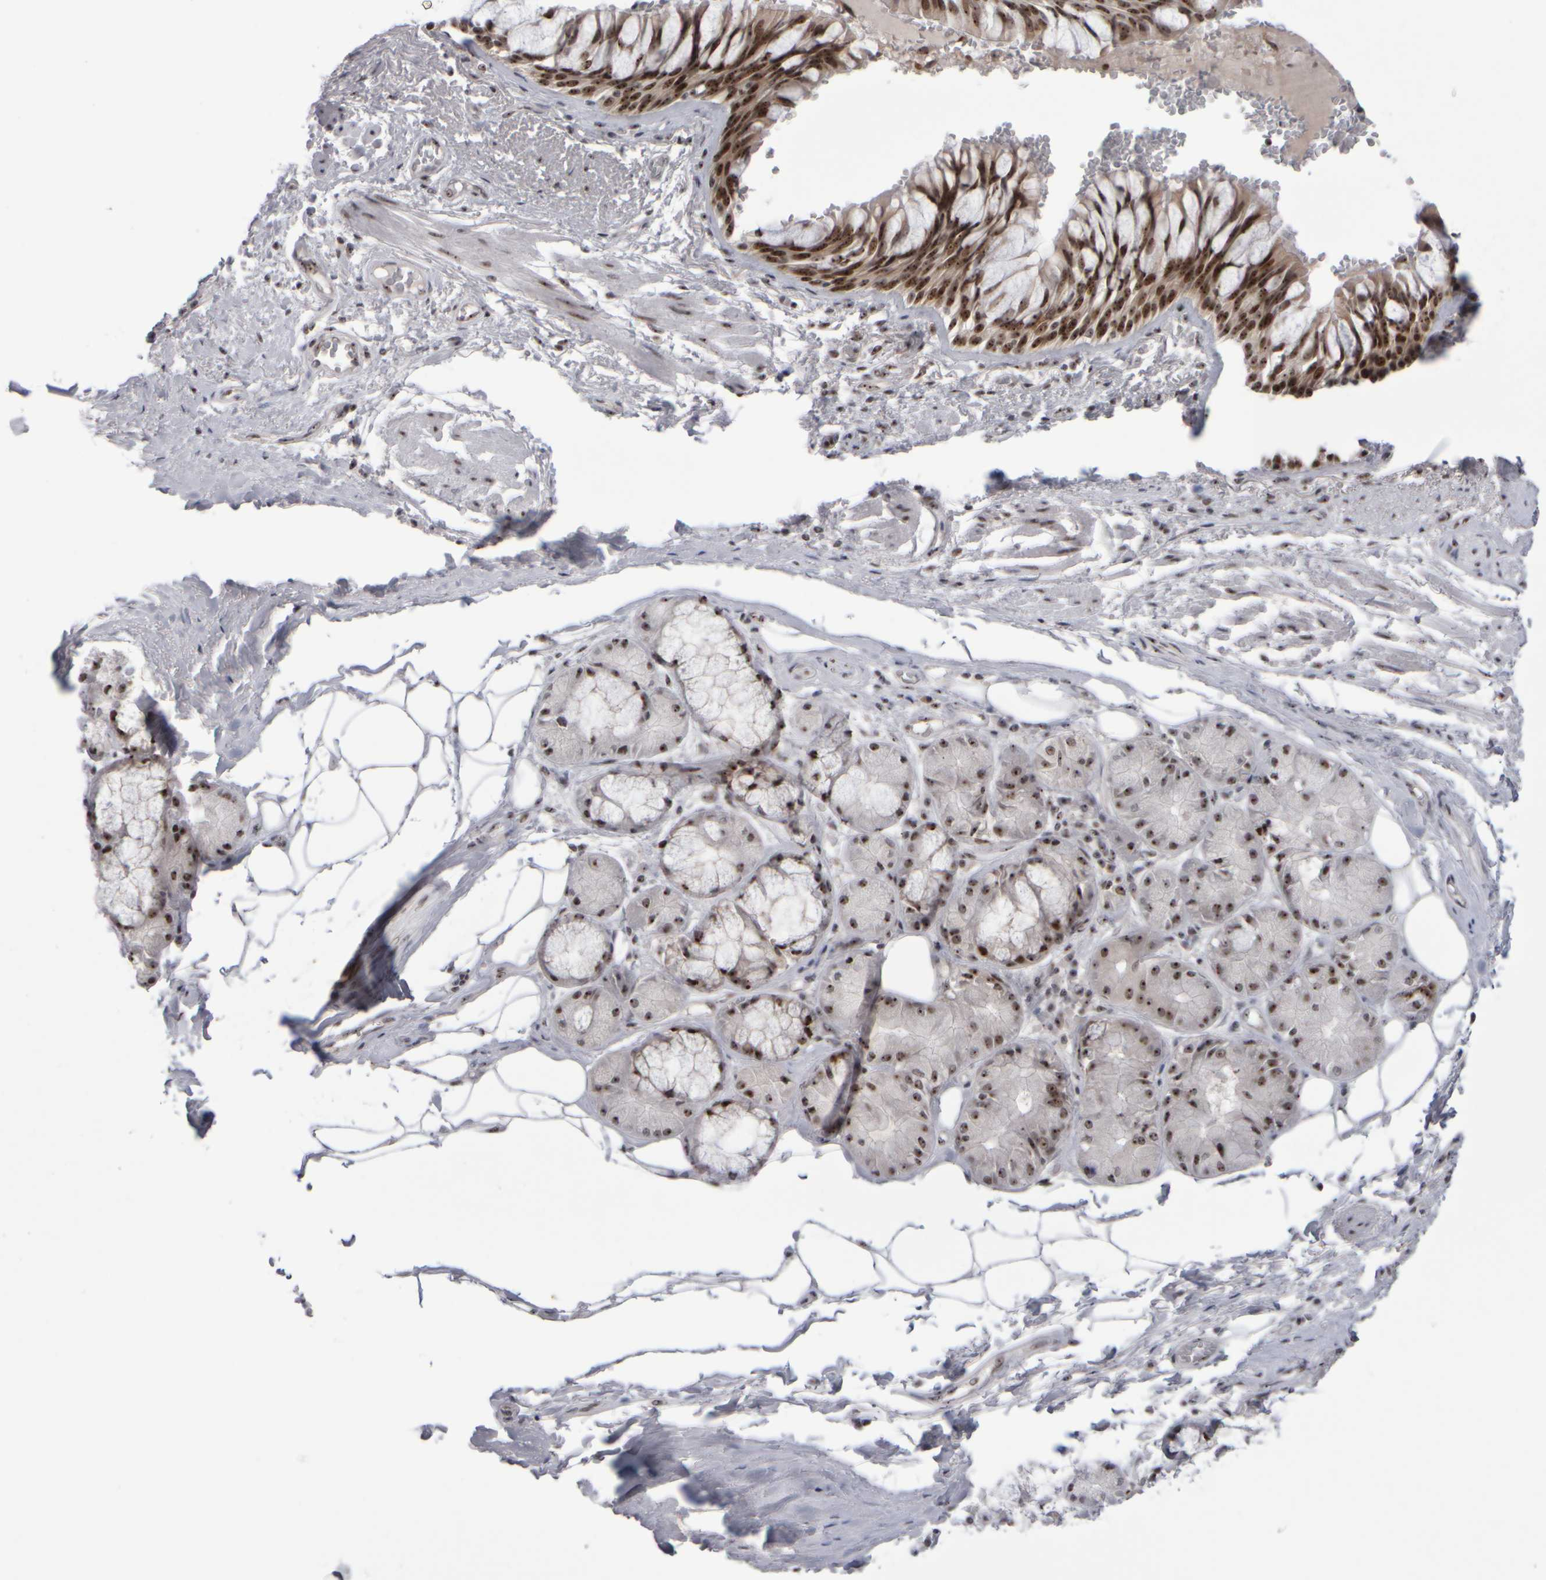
{"staining": {"intensity": "strong", "quantity": ">75%", "location": "nuclear"}, "tissue": "bronchus", "cell_type": "Respiratory epithelial cells", "image_type": "normal", "snomed": [{"axis": "morphology", "description": "Normal tissue, NOS"}, {"axis": "topography", "description": "Bronchus"}], "caption": "Immunohistochemistry (DAB) staining of benign human bronchus displays strong nuclear protein staining in about >75% of respiratory epithelial cells.", "gene": "SURF6", "patient": {"sex": "male", "age": 66}}